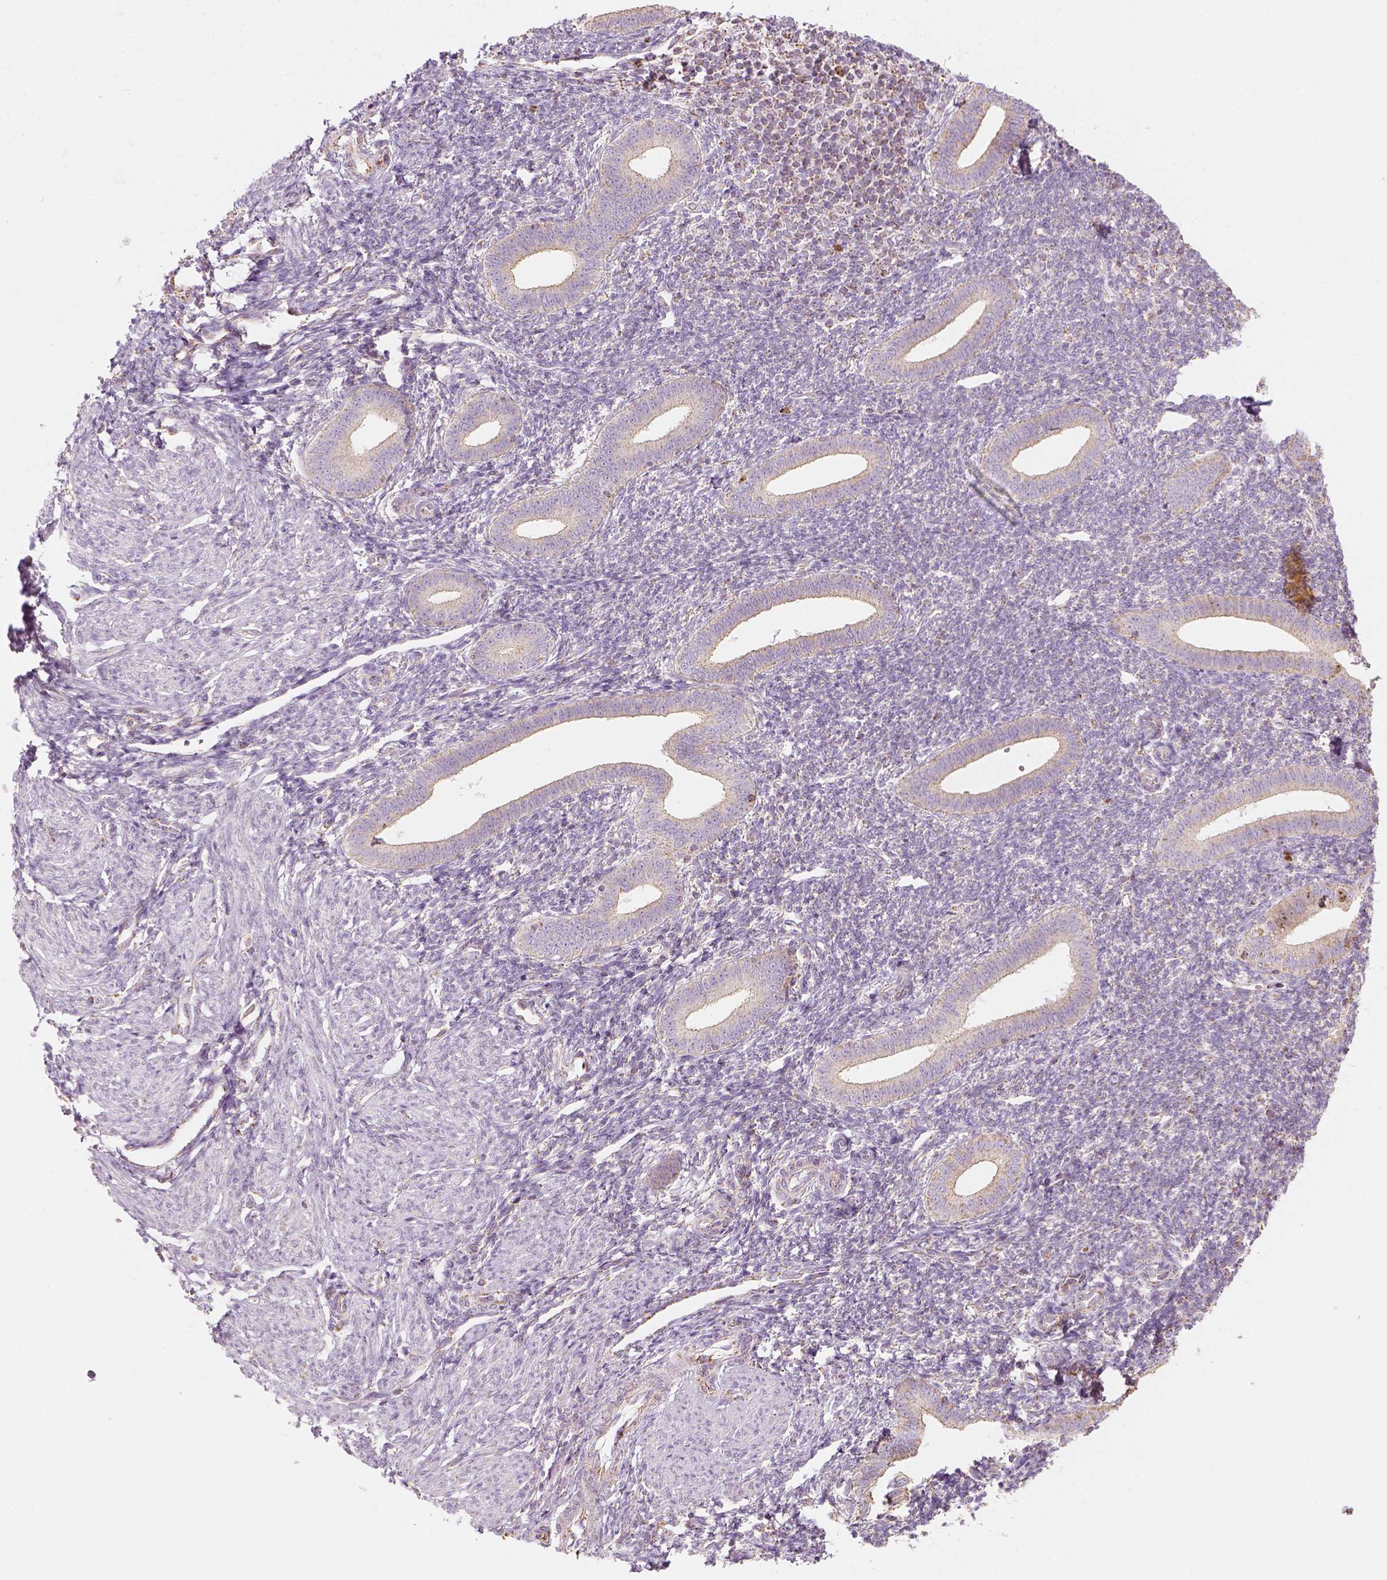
{"staining": {"intensity": "negative", "quantity": "none", "location": "none"}, "tissue": "endometrium", "cell_type": "Cells in endometrial stroma", "image_type": "normal", "snomed": [{"axis": "morphology", "description": "Normal tissue, NOS"}, {"axis": "topography", "description": "Endometrium"}], "caption": "The micrograph displays no staining of cells in endometrial stroma in unremarkable endometrium.", "gene": "LCA5", "patient": {"sex": "female", "age": 25}}